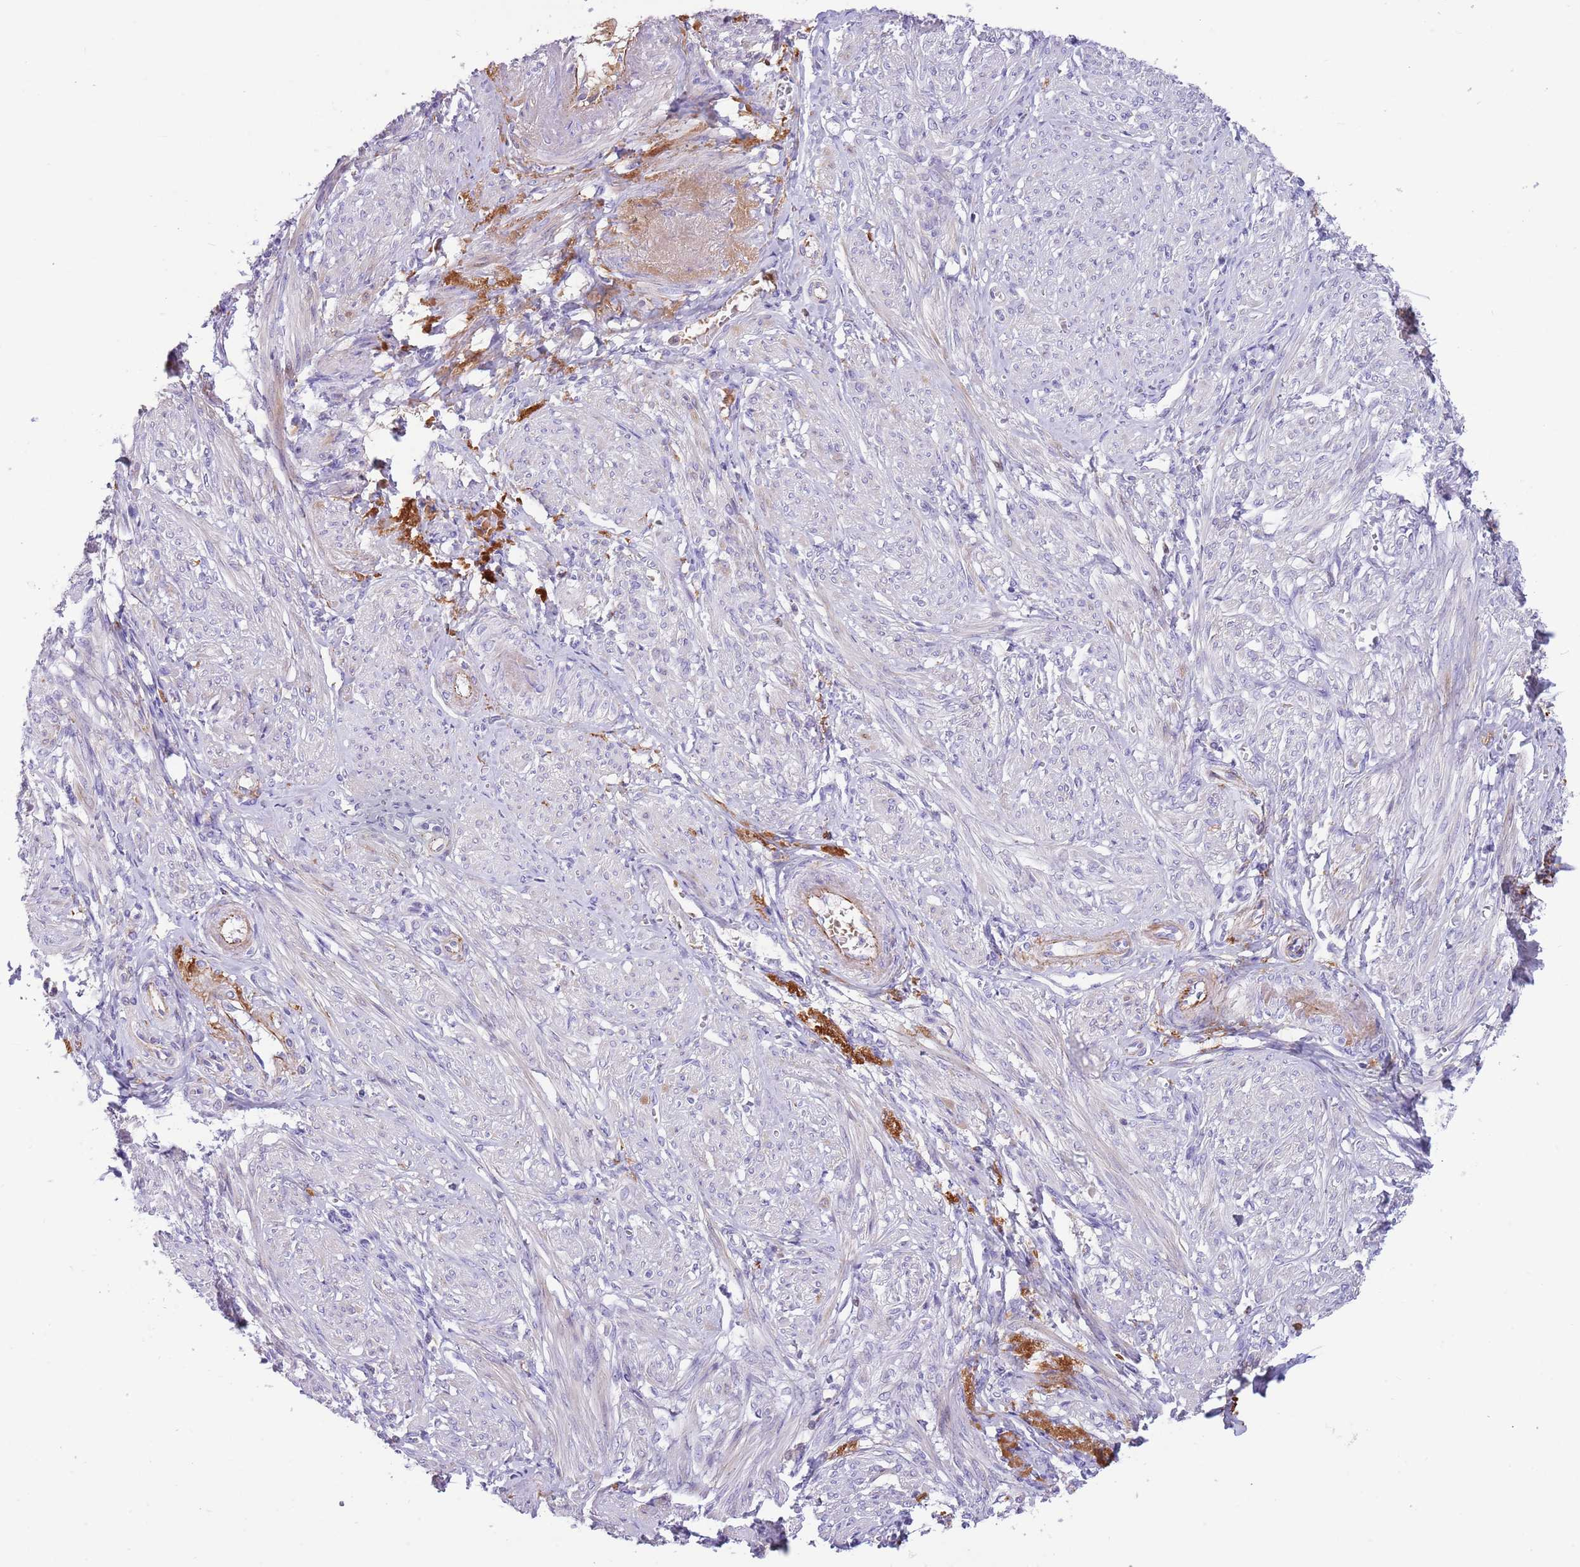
{"staining": {"intensity": "negative", "quantity": "none", "location": "none"}, "tissue": "smooth muscle", "cell_type": "Smooth muscle cells", "image_type": "normal", "snomed": [{"axis": "morphology", "description": "Normal tissue, NOS"}, {"axis": "topography", "description": "Smooth muscle"}], "caption": "IHC photomicrograph of benign smooth muscle: smooth muscle stained with DAB demonstrates no significant protein staining in smooth muscle cells.", "gene": "LEPROTL1", "patient": {"sex": "female", "age": 39}}